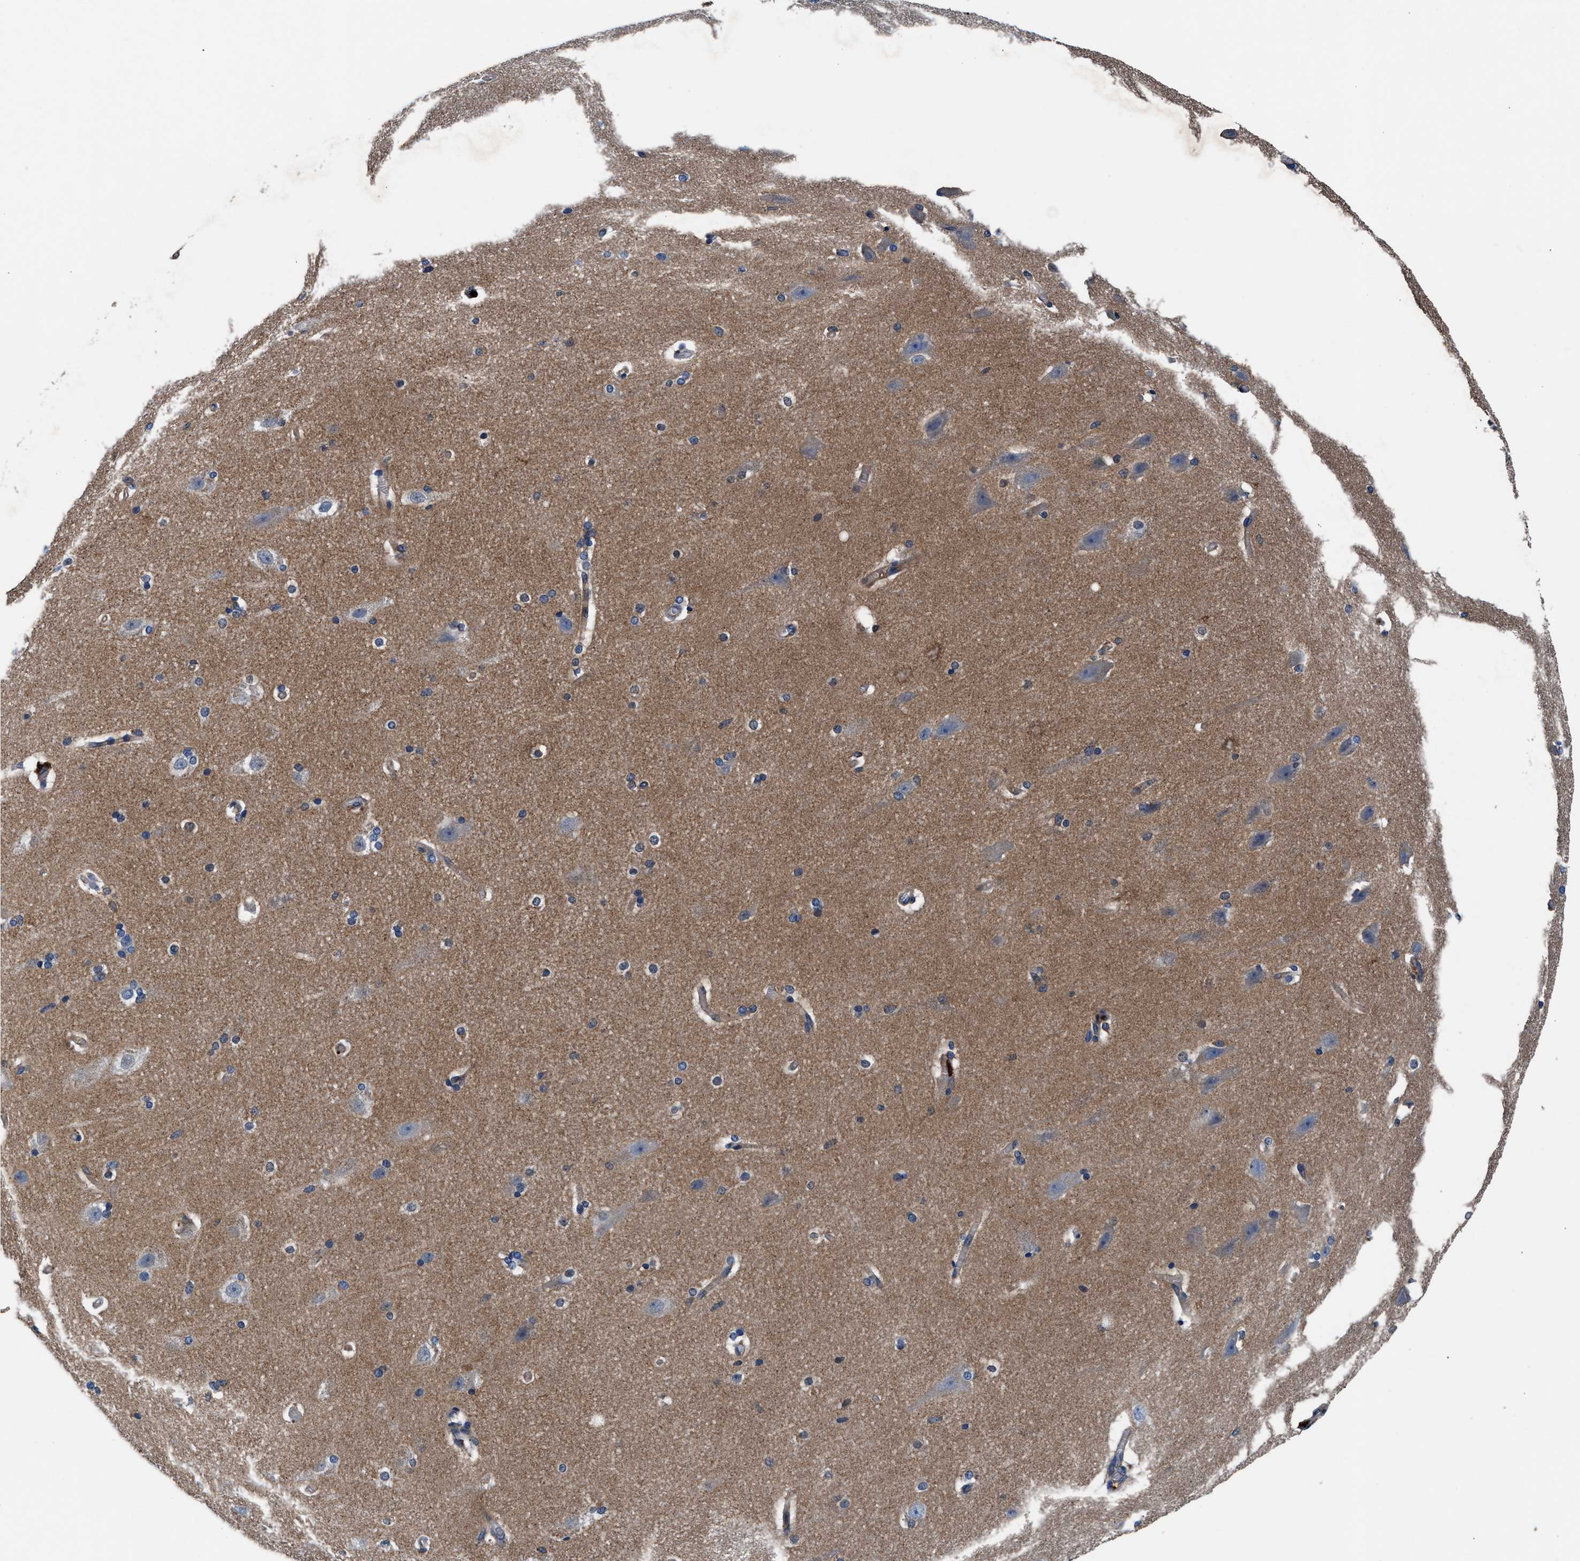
{"staining": {"intensity": "moderate", "quantity": "25%-75%", "location": "cytoplasmic/membranous"}, "tissue": "cerebral cortex", "cell_type": "Endothelial cells", "image_type": "normal", "snomed": [{"axis": "morphology", "description": "Normal tissue, NOS"}, {"axis": "topography", "description": "Cerebral cortex"}, {"axis": "topography", "description": "Hippocampus"}], "caption": "Moderate cytoplasmic/membranous positivity is present in about 25%-75% of endothelial cells in unremarkable cerebral cortex.", "gene": "SH3GL1", "patient": {"sex": "female", "age": 19}}